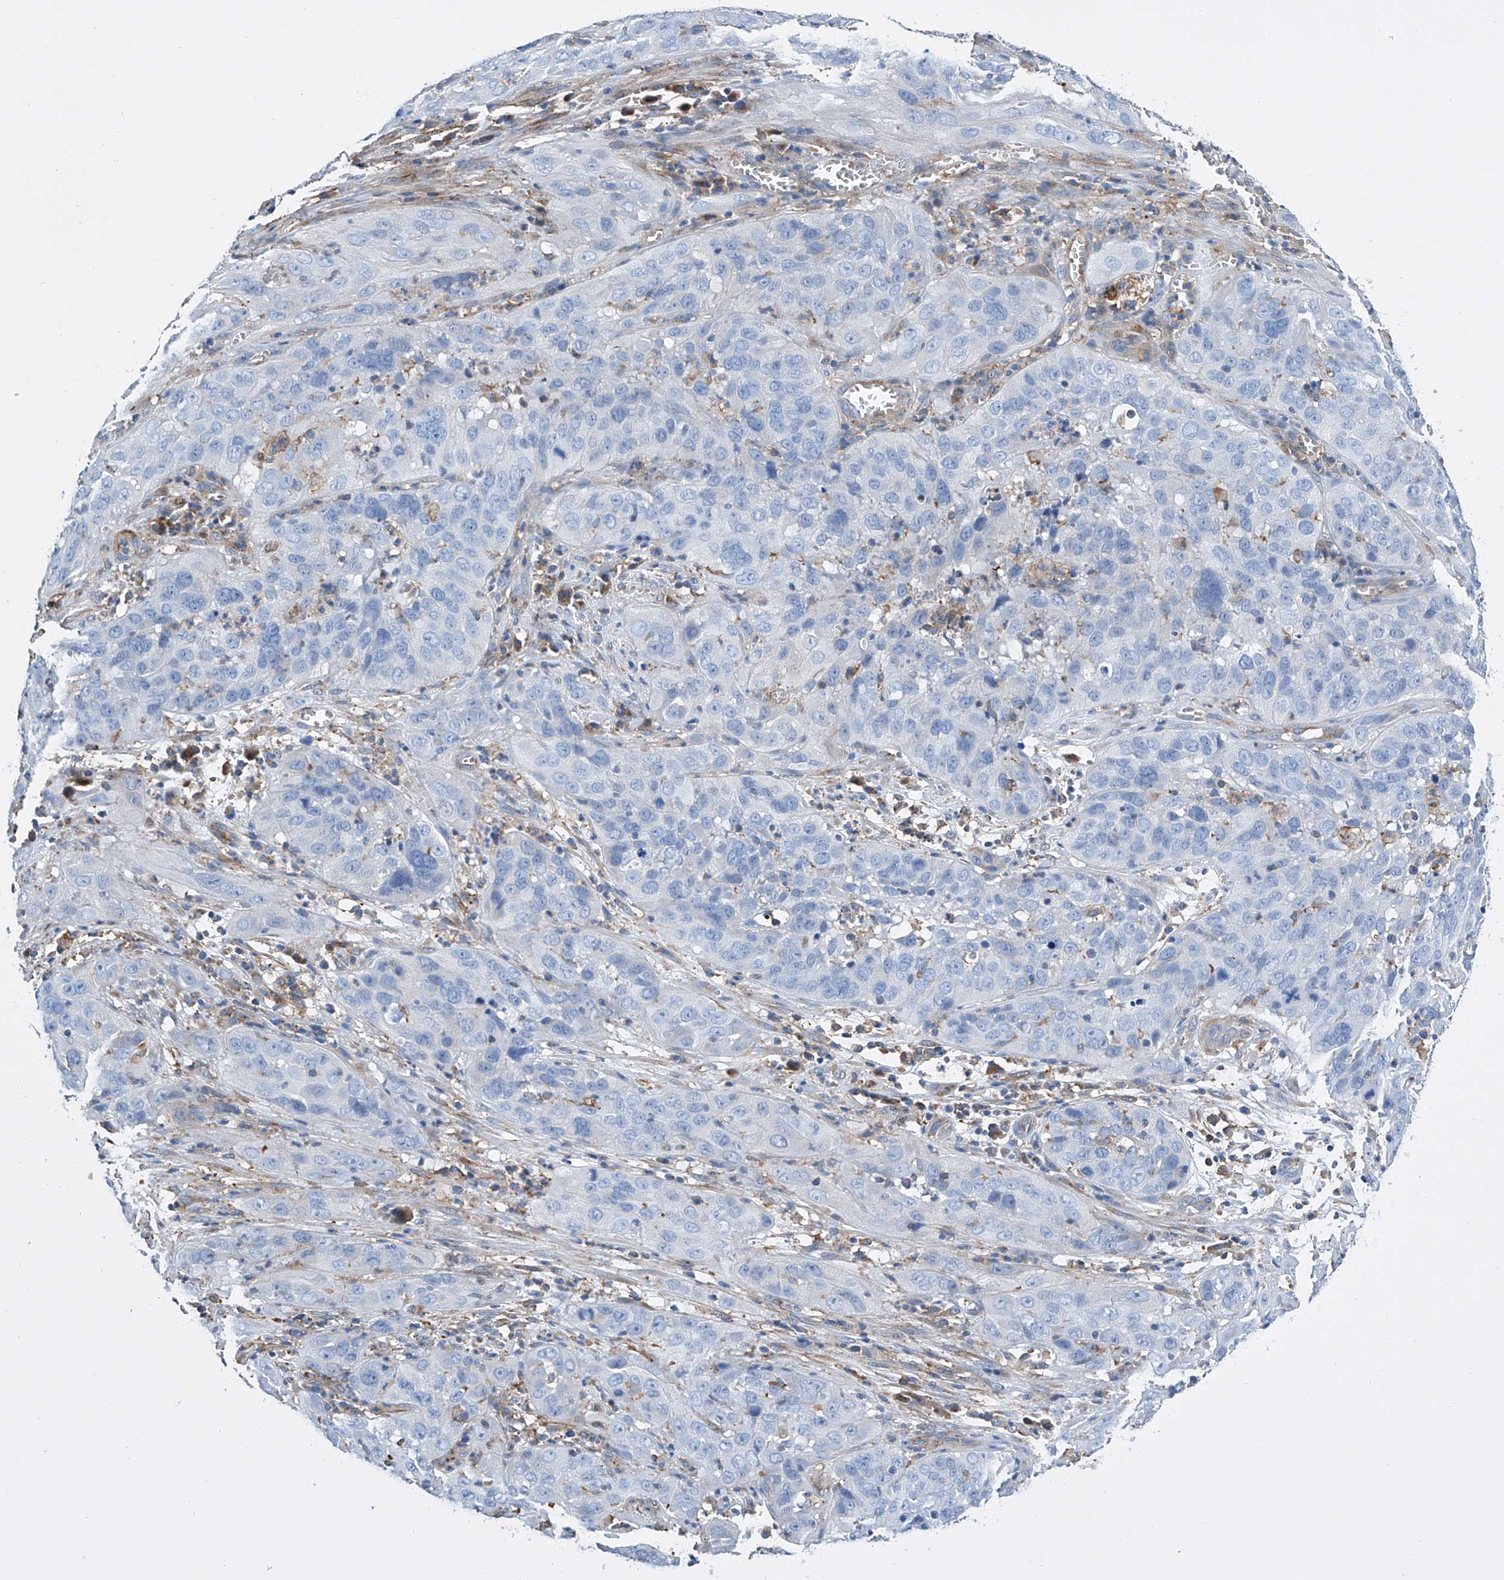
{"staining": {"intensity": "negative", "quantity": "none", "location": "none"}, "tissue": "cervical cancer", "cell_type": "Tumor cells", "image_type": "cancer", "snomed": [{"axis": "morphology", "description": "Squamous cell carcinoma, NOS"}, {"axis": "topography", "description": "Cervix"}], "caption": "The image reveals no significant staining in tumor cells of cervical squamous cell carcinoma.", "gene": "GPT", "patient": {"sex": "female", "age": 32}}